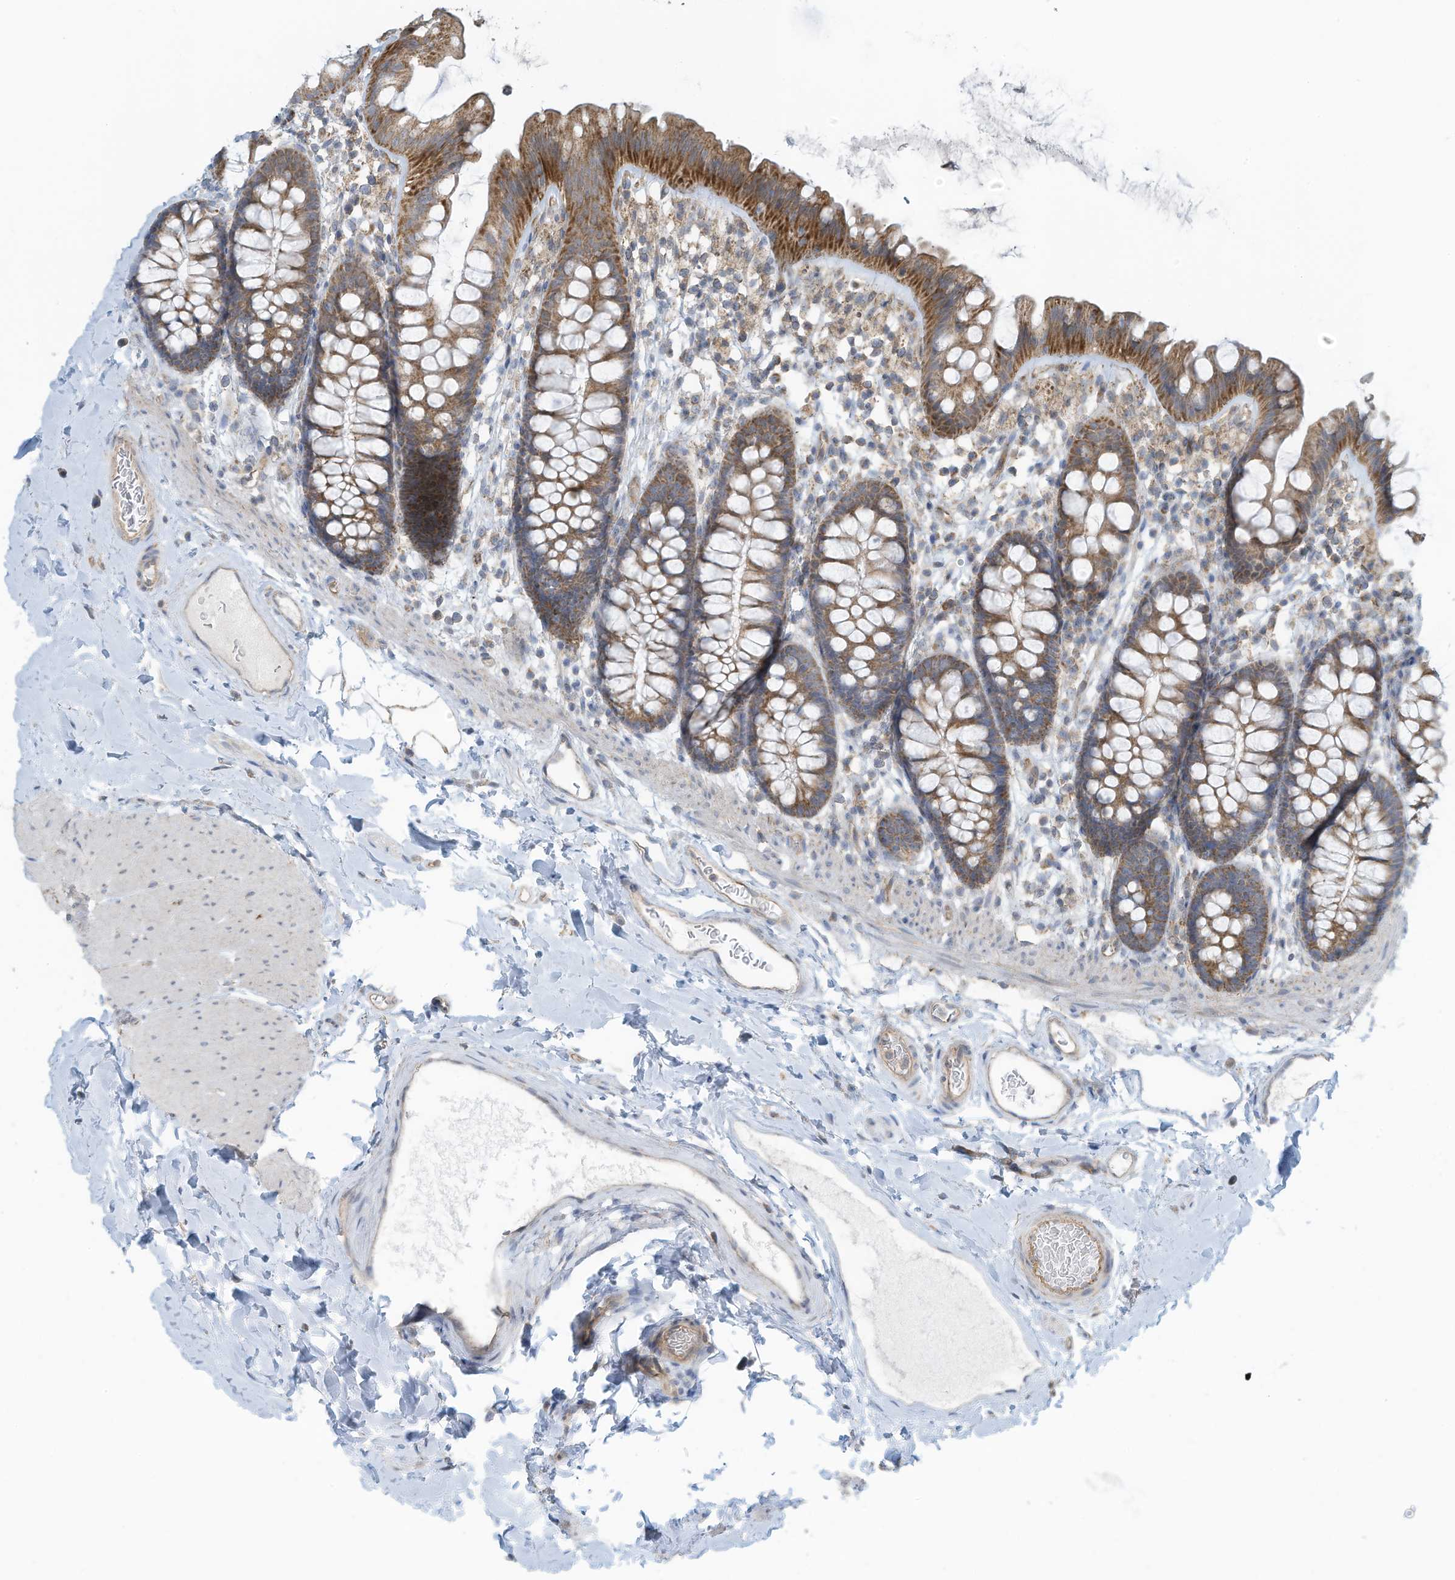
{"staining": {"intensity": "weak", "quantity": ">75%", "location": "cytoplasmic/membranous"}, "tissue": "colon", "cell_type": "Endothelial cells", "image_type": "normal", "snomed": [{"axis": "morphology", "description": "Normal tissue, NOS"}, {"axis": "topography", "description": "Colon"}], "caption": "IHC (DAB (3,3'-diaminobenzidine)) staining of normal colon demonstrates weak cytoplasmic/membranous protein staining in about >75% of endothelial cells.", "gene": "METTL6", "patient": {"sex": "female", "age": 62}}